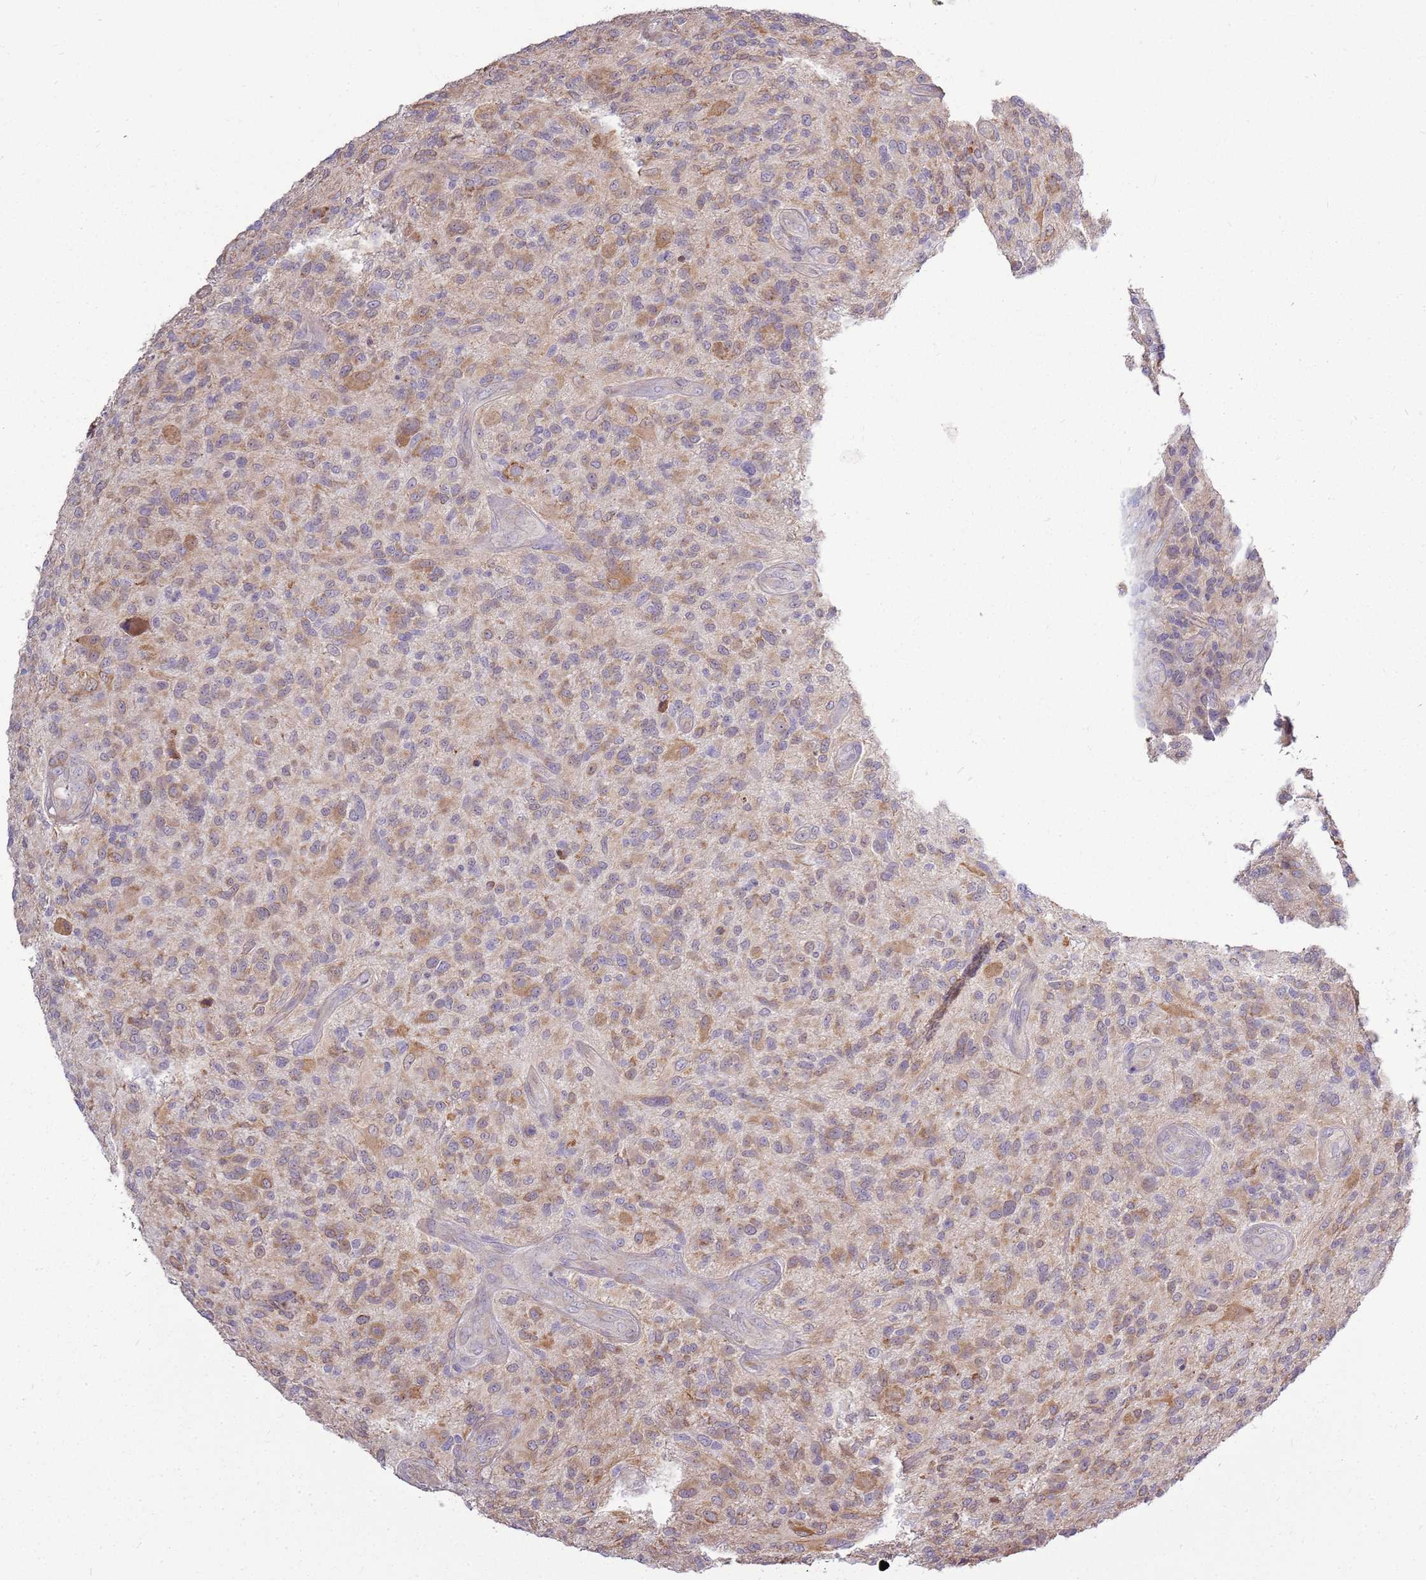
{"staining": {"intensity": "moderate", "quantity": ">75%", "location": "cytoplasmic/membranous"}, "tissue": "glioma", "cell_type": "Tumor cells", "image_type": "cancer", "snomed": [{"axis": "morphology", "description": "Glioma, malignant, High grade"}, {"axis": "topography", "description": "Brain"}], "caption": "DAB immunohistochemical staining of human glioma reveals moderate cytoplasmic/membranous protein expression in about >75% of tumor cells.", "gene": "UGGT2", "patient": {"sex": "male", "age": 47}}